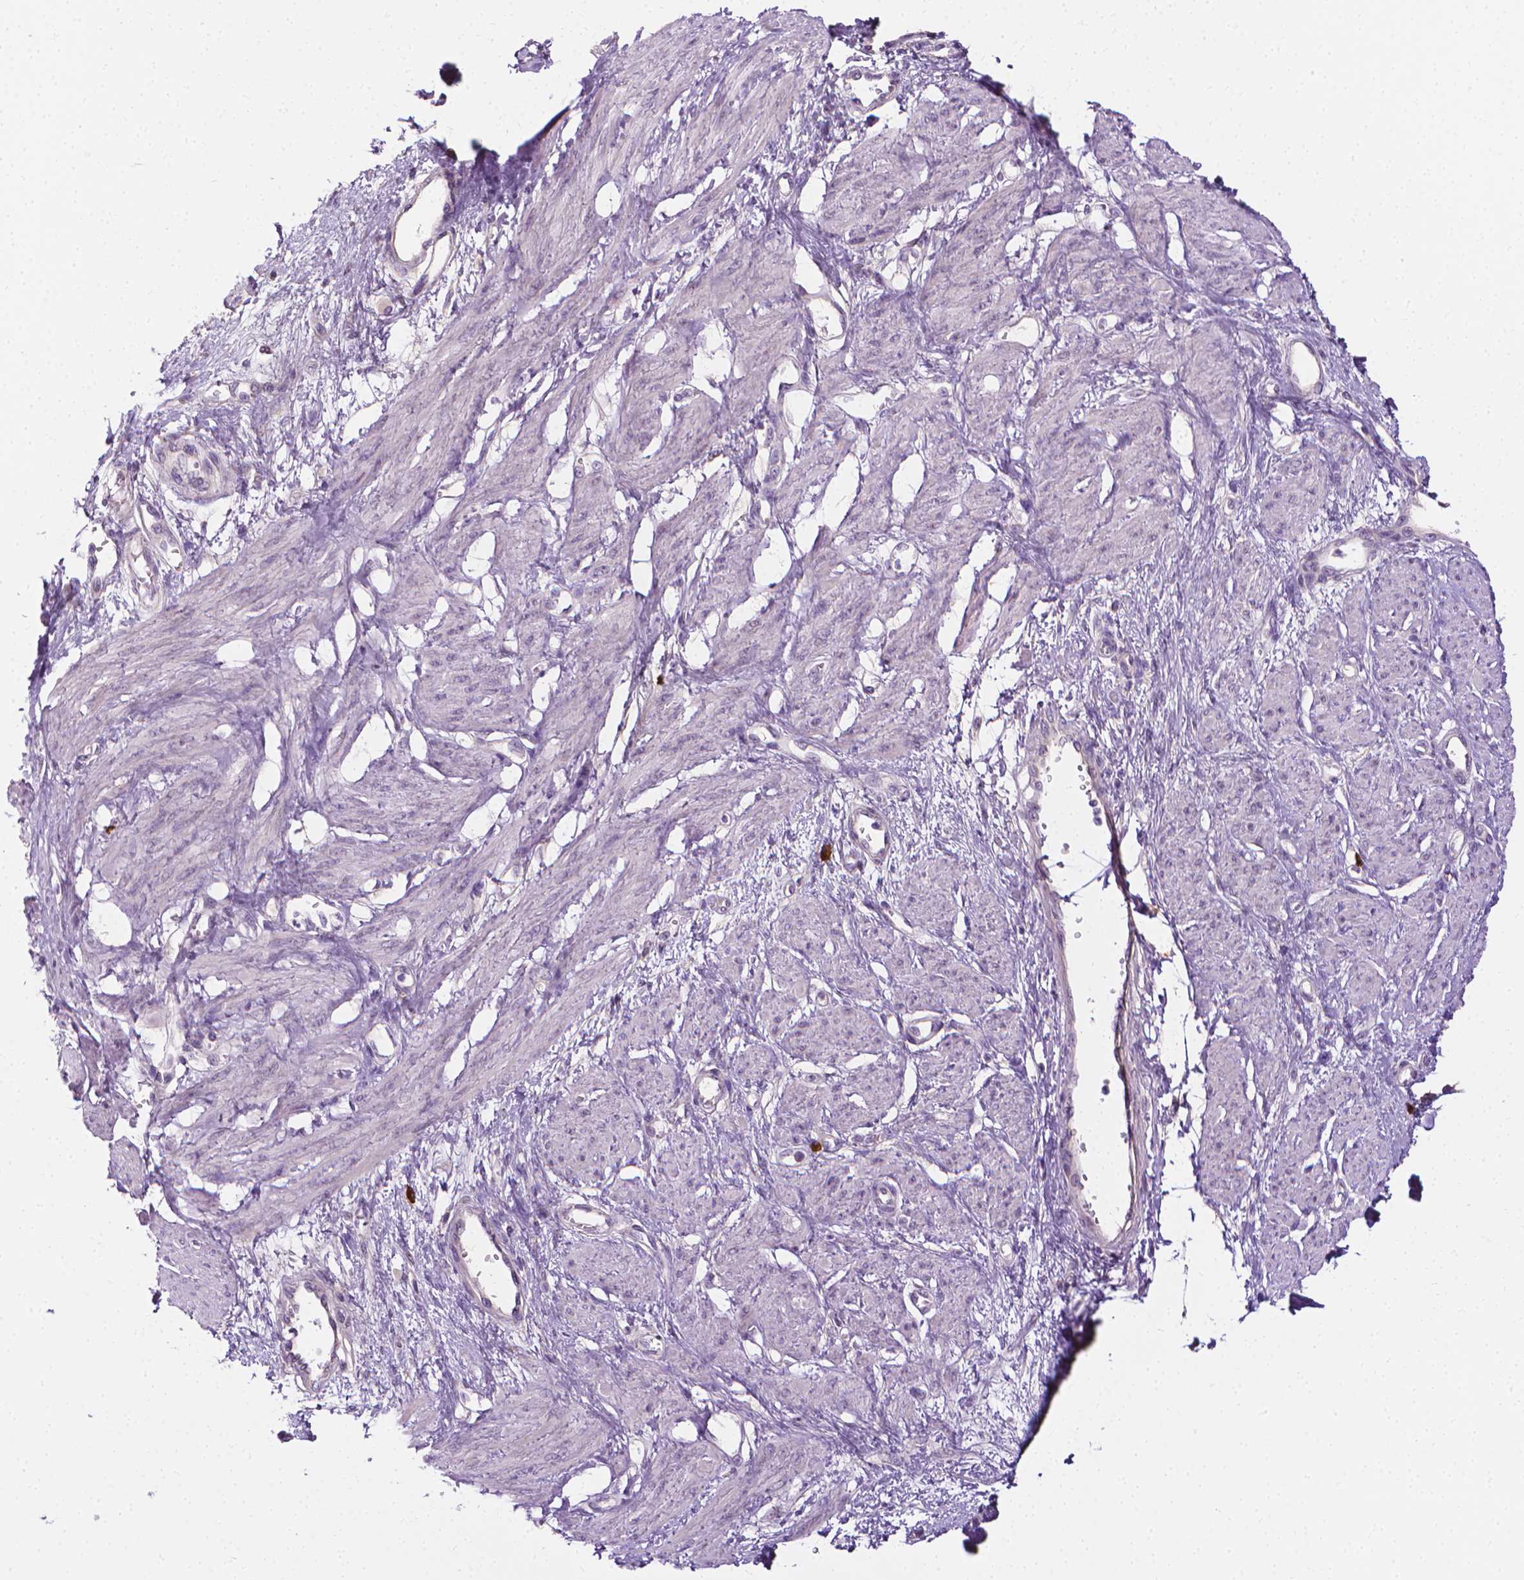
{"staining": {"intensity": "negative", "quantity": "none", "location": "none"}, "tissue": "smooth muscle", "cell_type": "Smooth muscle cells", "image_type": "normal", "snomed": [{"axis": "morphology", "description": "Normal tissue, NOS"}, {"axis": "topography", "description": "Smooth muscle"}, {"axis": "topography", "description": "Uterus"}], "caption": "The photomicrograph displays no significant positivity in smooth muscle cells of smooth muscle.", "gene": "MCOLN3", "patient": {"sex": "female", "age": 39}}